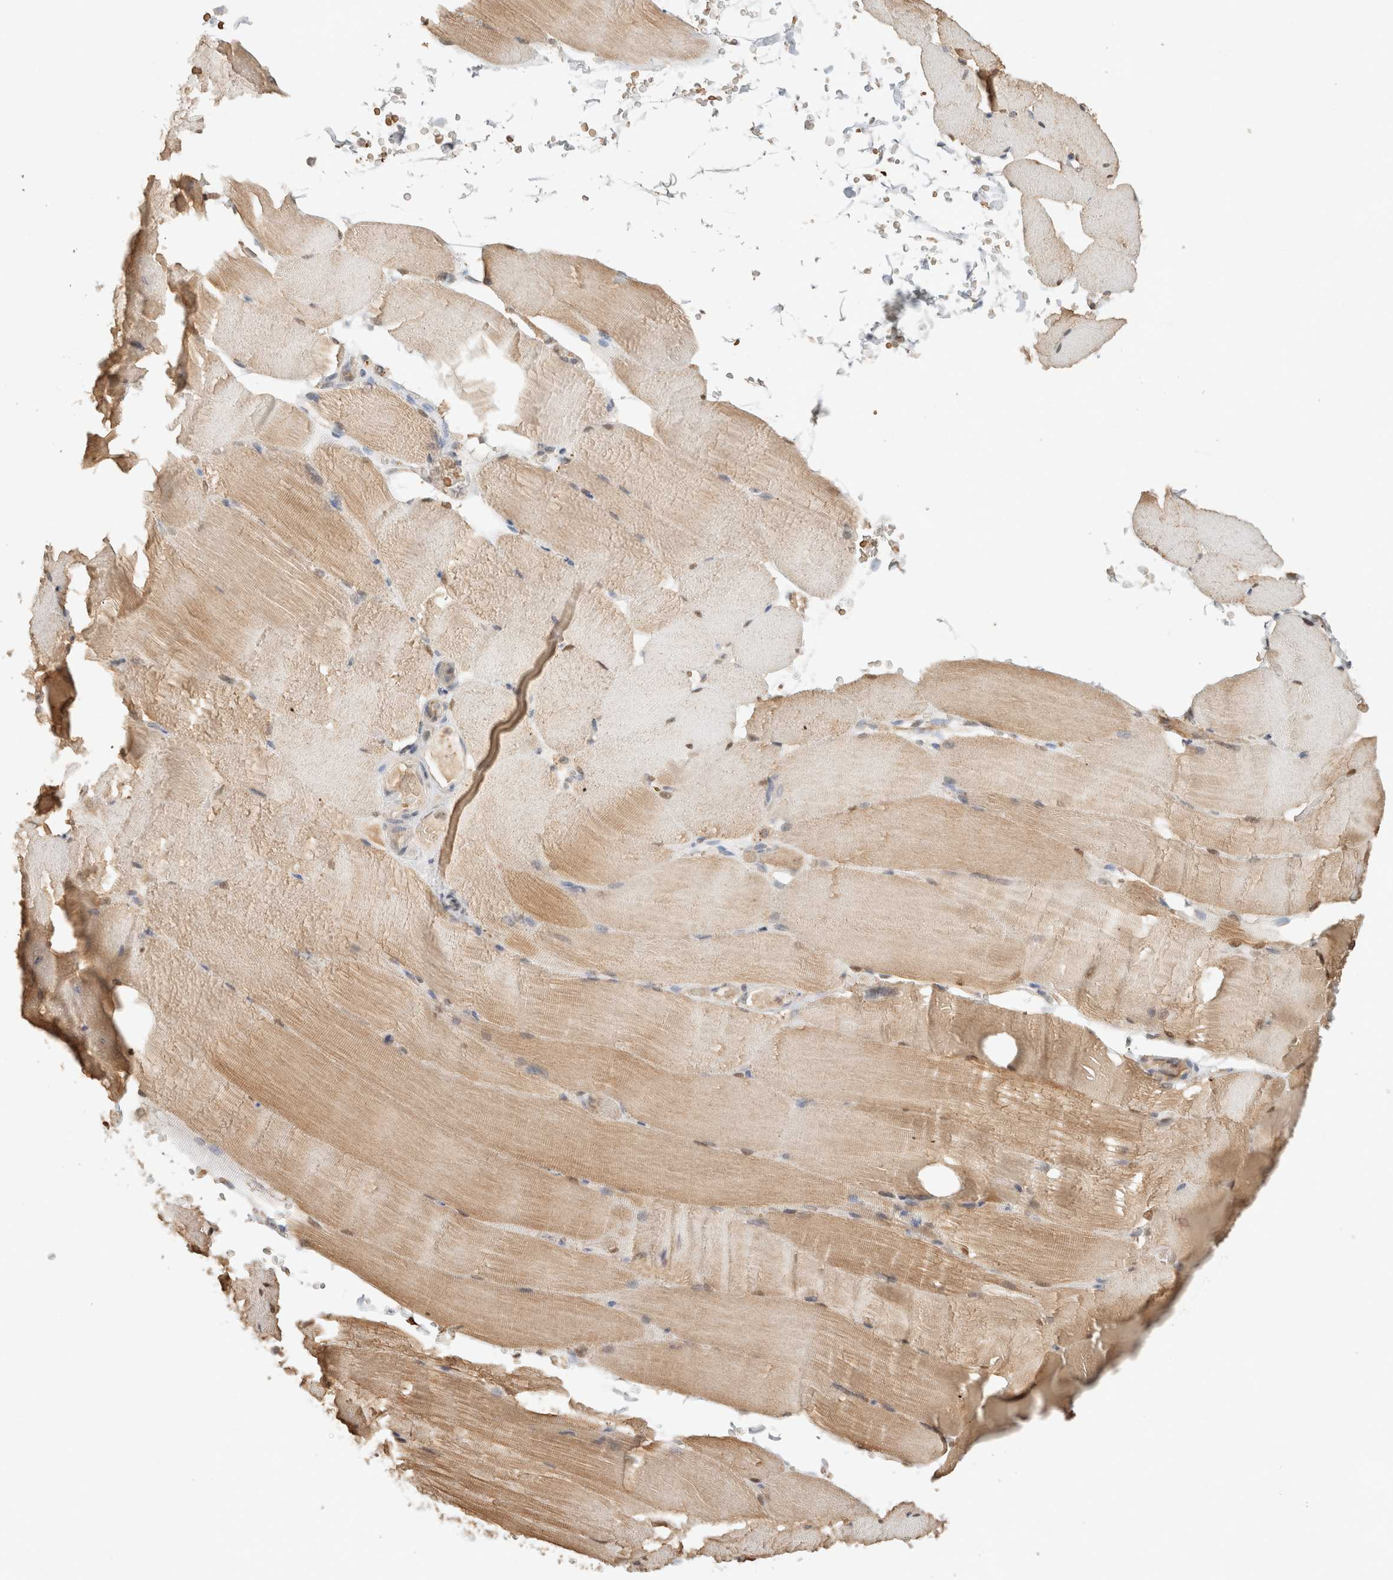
{"staining": {"intensity": "moderate", "quantity": ">75%", "location": "cytoplasmic/membranous,nuclear"}, "tissue": "skeletal muscle", "cell_type": "Myocytes", "image_type": "normal", "snomed": [{"axis": "morphology", "description": "Normal tissue, NOS"}, {"axis": "topography", "description": "Skeletal muscle"}, {"axis": "topography", "description": "Parathyroid gland"}], "caption": "Immunohistochemical staining of normal skeletal muscle exhibits >75% levels of moderate cytoplasmic/membranous,nuclear protein positivity in approximately >75% of myocytes.", "gene": "CA13", "patient": {"sex": "female", "age": 37}}